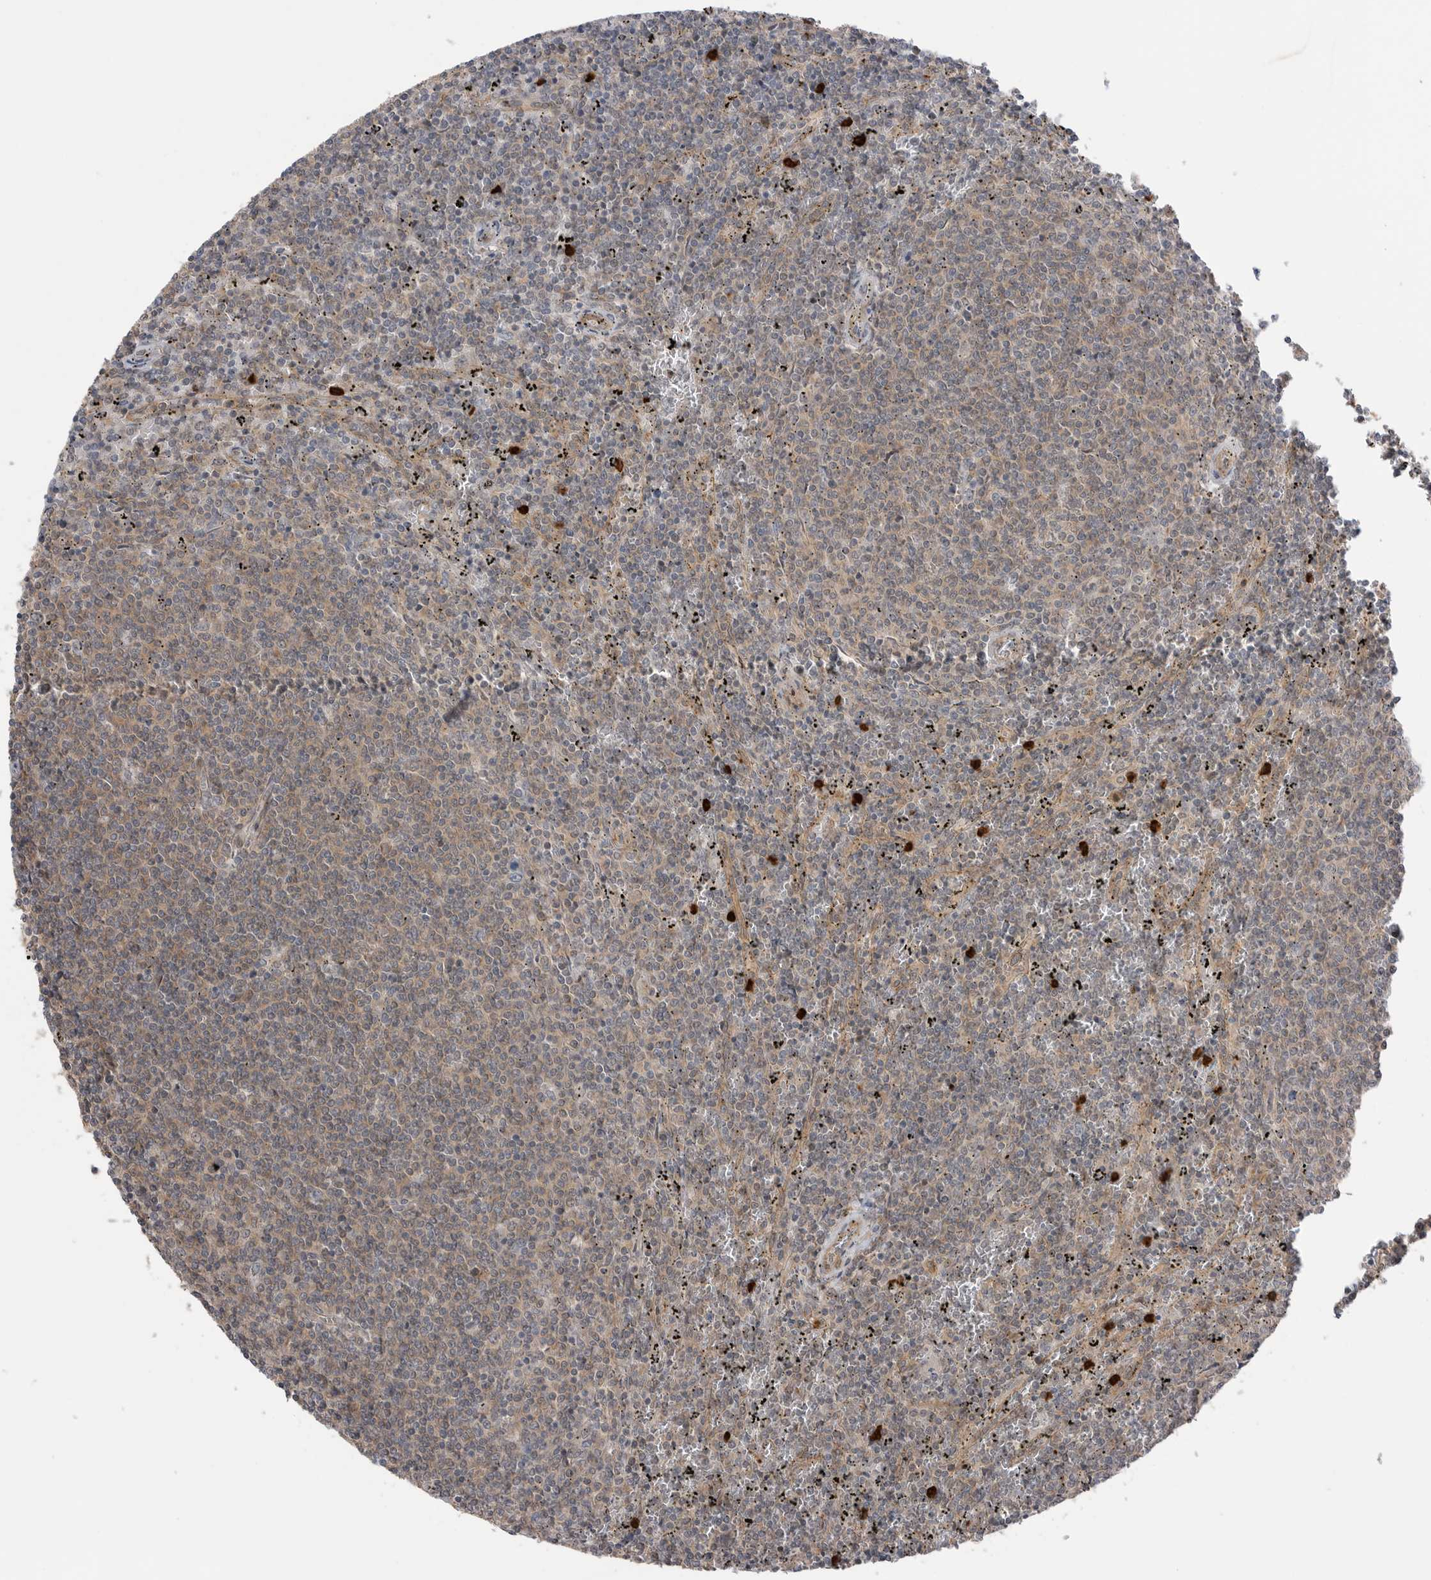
{"staining": {"intensity": "weak", "quantity": "25%-75%", "location": "cytoplasmic/membranous"}, "tissue": "lymphoma", "cell_type": "Tumor cells", "image_type": "cancer", "snomed": [{"axis": "morphology", "description": "Malignant lymphoma, non-Hodgkin's type, Low grade"}, {"axis": "topography", "description": "Spleen"}], "caption": "This photomicrograph shows immunohistochemistry (IHC) staining of human malignant lymphoma, non-Hodgkin's type (low-grade), with low weak cytoplasmic/membranous expression in approximately 25%-75% of tumor cells.", "gene": "PEAK1", "patient": {"sex": "female", "age": 50}}